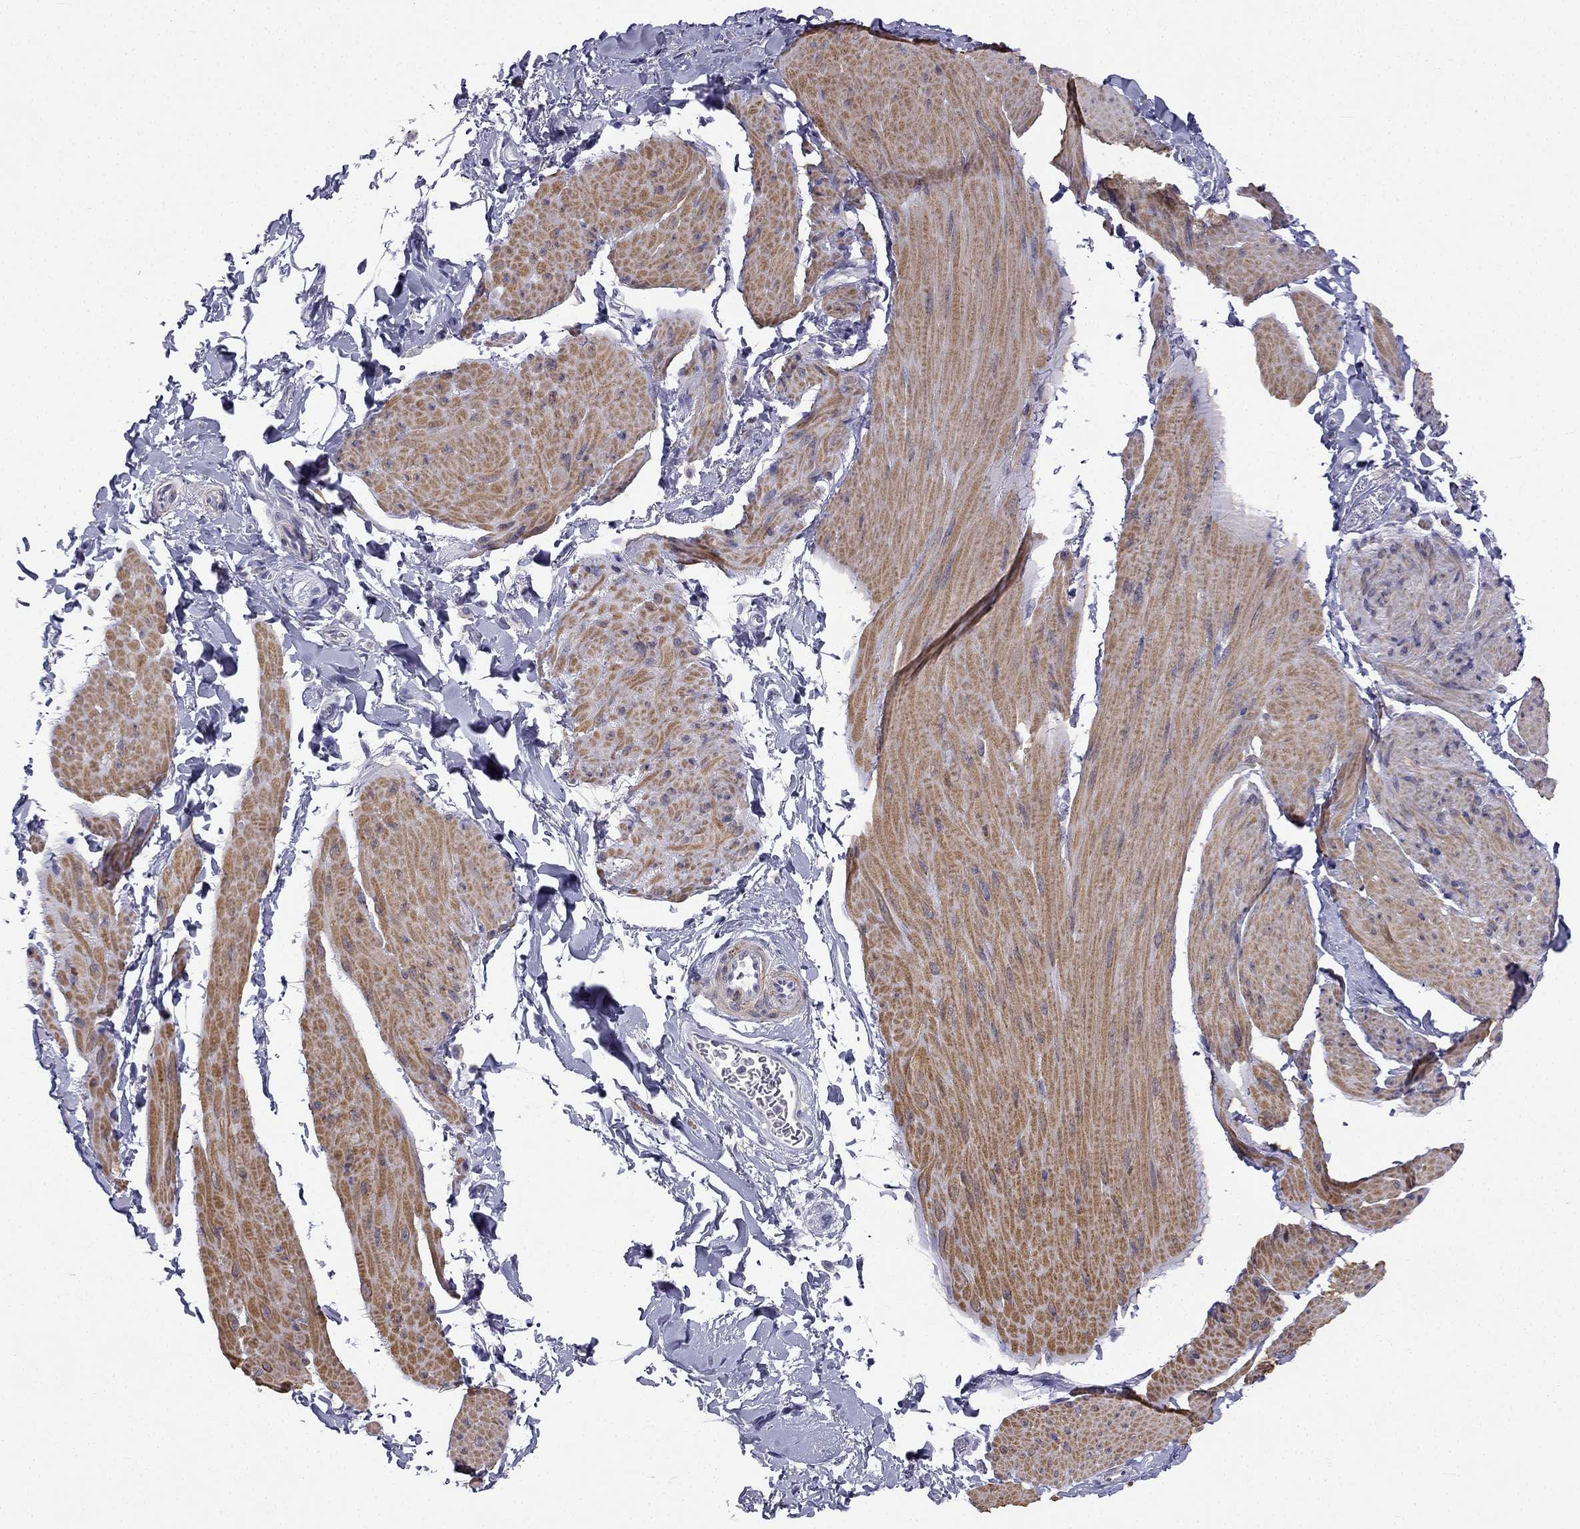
{"staining": {"intensity": "moderate", "quantity": "25%-75%", "location": "cytoplasmic/membranous"}, "tissue": "smooth muscle", "cell_type": "Smooth muscle cells", "image_type": "normal", "snomed": [{"axis": "morphology", "description": "Normal tissue, NOS"}, {"axis": "topography", "description": "Adipose tissue"}, {"axis": "topography", "description": "Smooth muscle"}, {"axis": "topography", "description": "Peripheral nerve tissue"}], "caption": "Protein expression analysis of unremarkable smooth muscle demonstrates moderate cytoplasmic/membranous staining in about 25%-75% of smooth muscle cells. The staining was performed using DAB (3,3'-diaminobenzidine) to visualize the protein expression in brown, while the nuclei were stained in blue with hematoxylin (Magnification: 20x).", "gene": "C16orf89", "patient": {"sex": "male", "age": 83}}